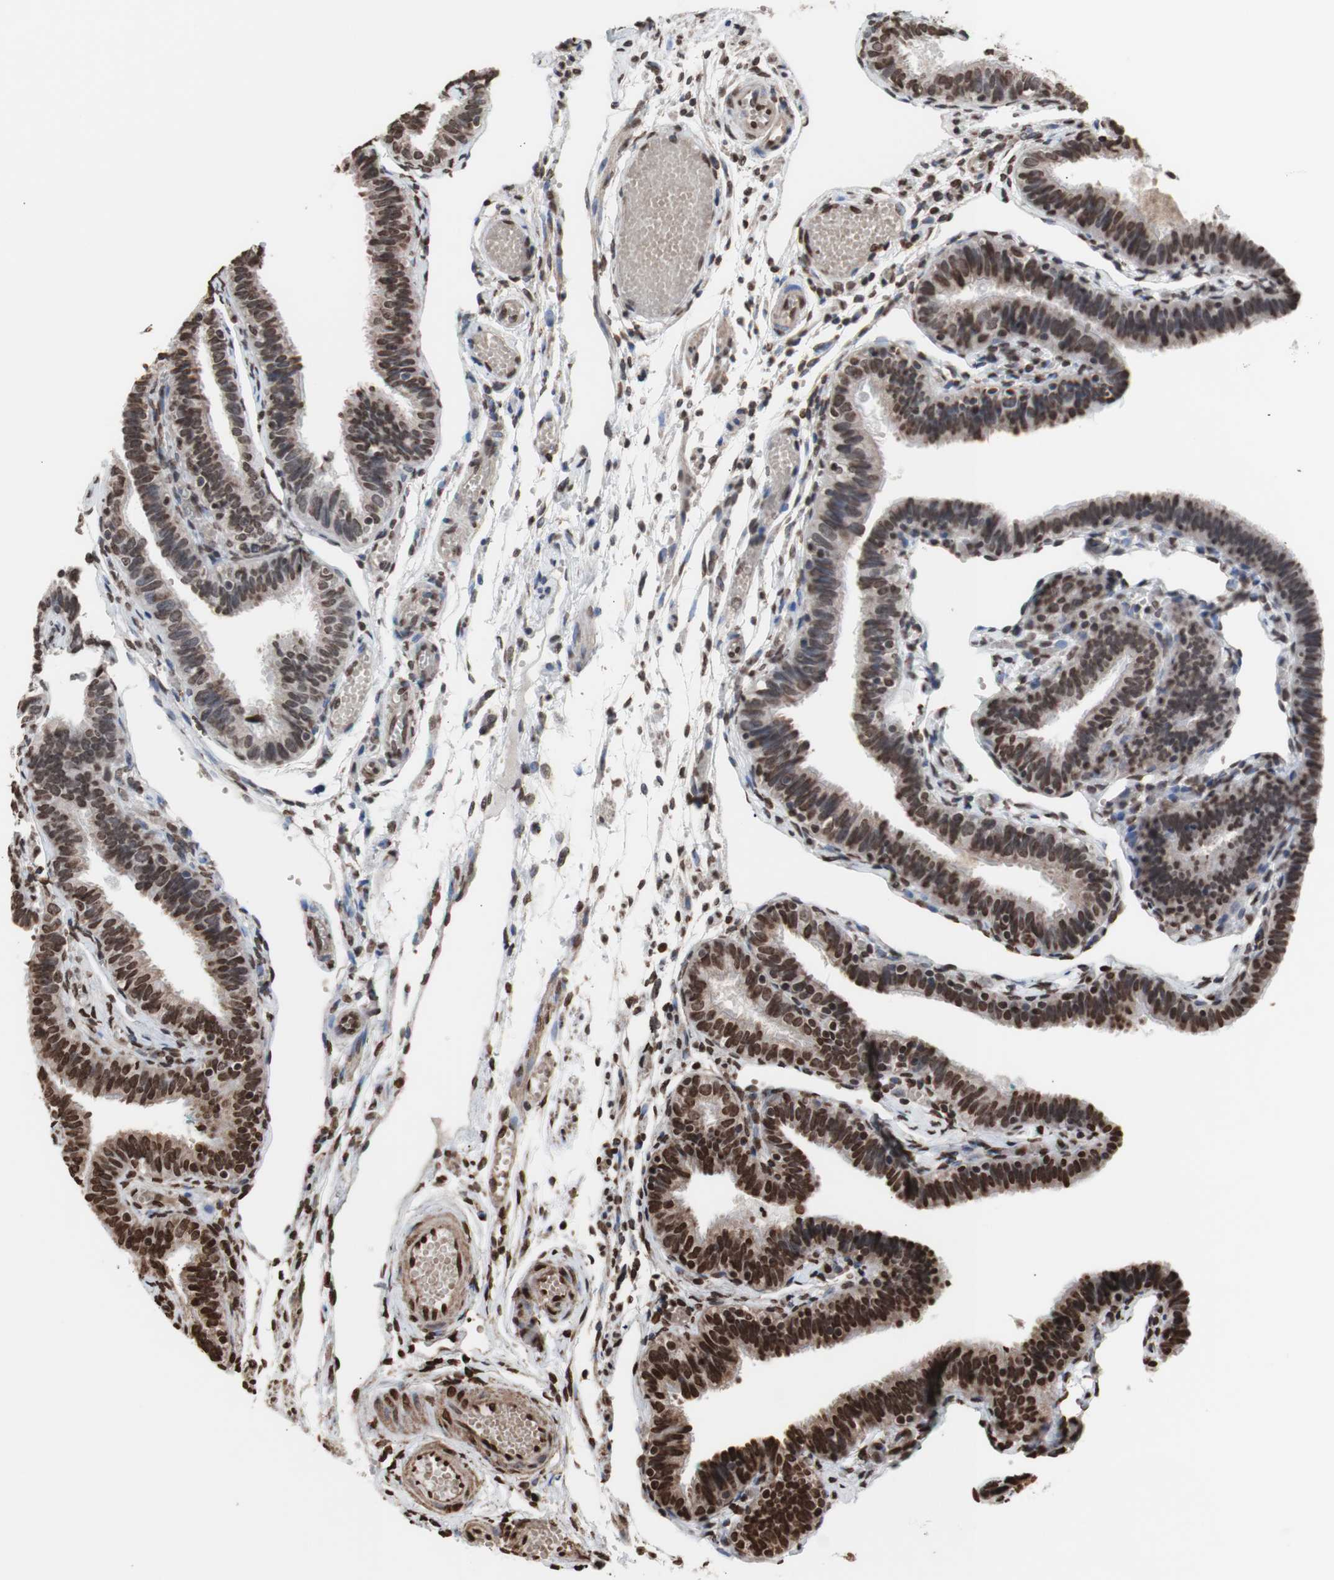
{"staining": {"intensity": "strong", "quantity": ">75%", "location": "nuclear"}, "tissue": "fallopian tube", "cell_type": "Glandular cells", "image_type": "normal", "snomed": [{"axis": "morphology", "description": "Normal tissue, NOS"}, {"axis": "topography", "description": "Fallopian tube"}], "caption": "Immunohistochemistry image of benign fallopian tube: fallopian tube stained using immunohistochemistry reveals high levels of strong protein expression localized specifically in the nuclear of glandular cells, appearing as a nuclear brown color.", "gene": "SNAI2", "patient": {"sex": "female", "age": 46}}